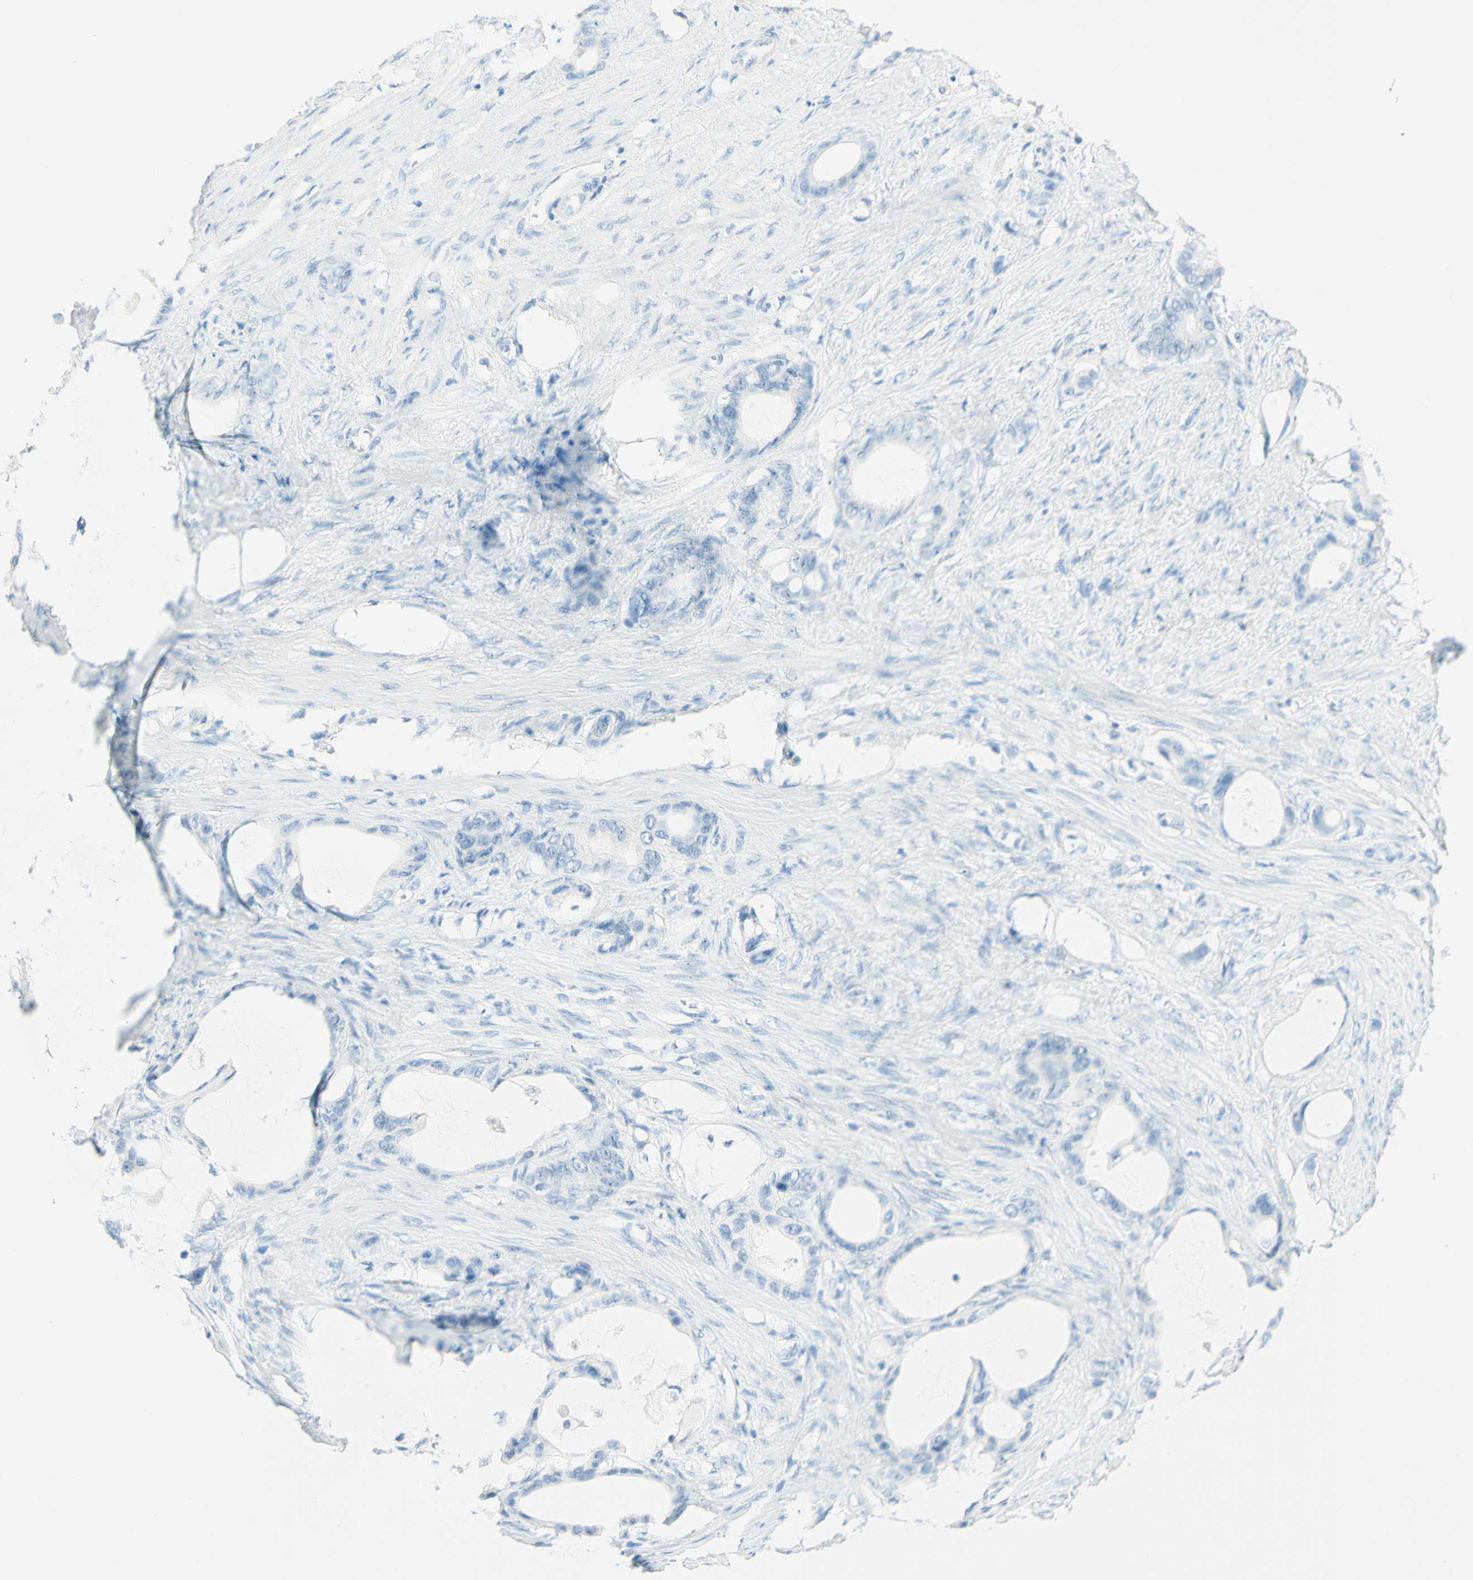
{"staining": {"intensity": "negative", "quantity": "none", "location": "none"}, "tissue": "stomach cancer", "cell_type": "Tumor cells", "image_type": "cancer", "snomed": [{"axis": "morphology", "description": "Adenocarcinoma, NOS"}, {"axis": "topography", "description": "Stomach"}], "caption": "Protein analysis of stomach cancer (adenocarcinoma) shows no significant expression in tumor cells. (Immunohistochemistry, brightfield microscopy, high magnification).", "gene": "FMR1NB", "patient": {"sex": "female", "age": 75}}